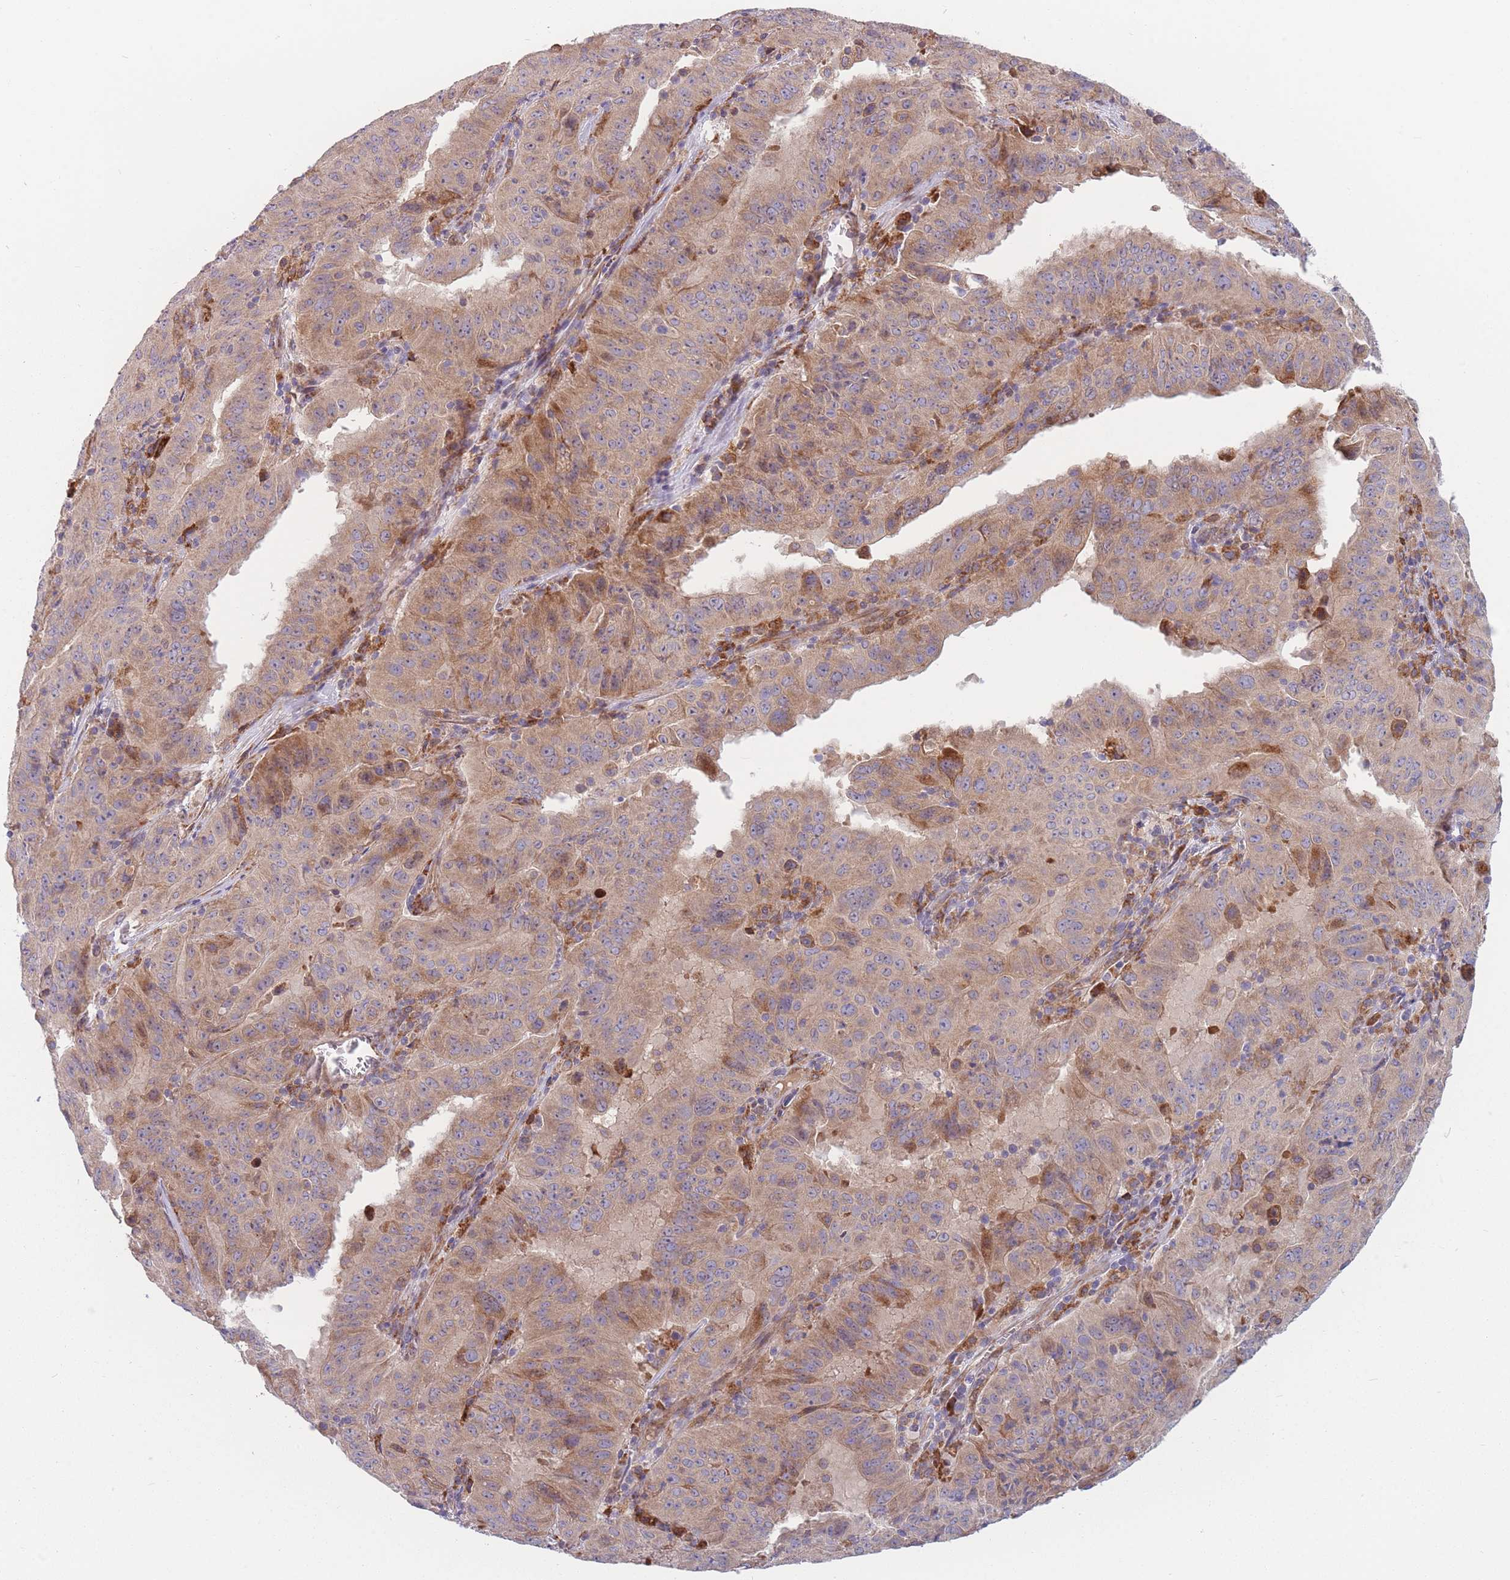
{"staining": {"intensity": "moderate", "quantity": ">75%", "location": "cytoplasmic/membranous"}, "tissue": "pancreatic cancer", "cell_type": "Tumor cells", "image_type": "cancer", "snomed": [{"axis": "morphology", "description": "Adenocarcinoma, NOS"}, {"axis": "topography", "description": "Pancreas"}], "caption": "A photomicrograph of pancreatic cancer stained for a protein shows moderate cytoplasmic/membranous brown staining in tumor cells.", "gene": "TMEM131L", "patient": {"sex": "male", "age": 63}}